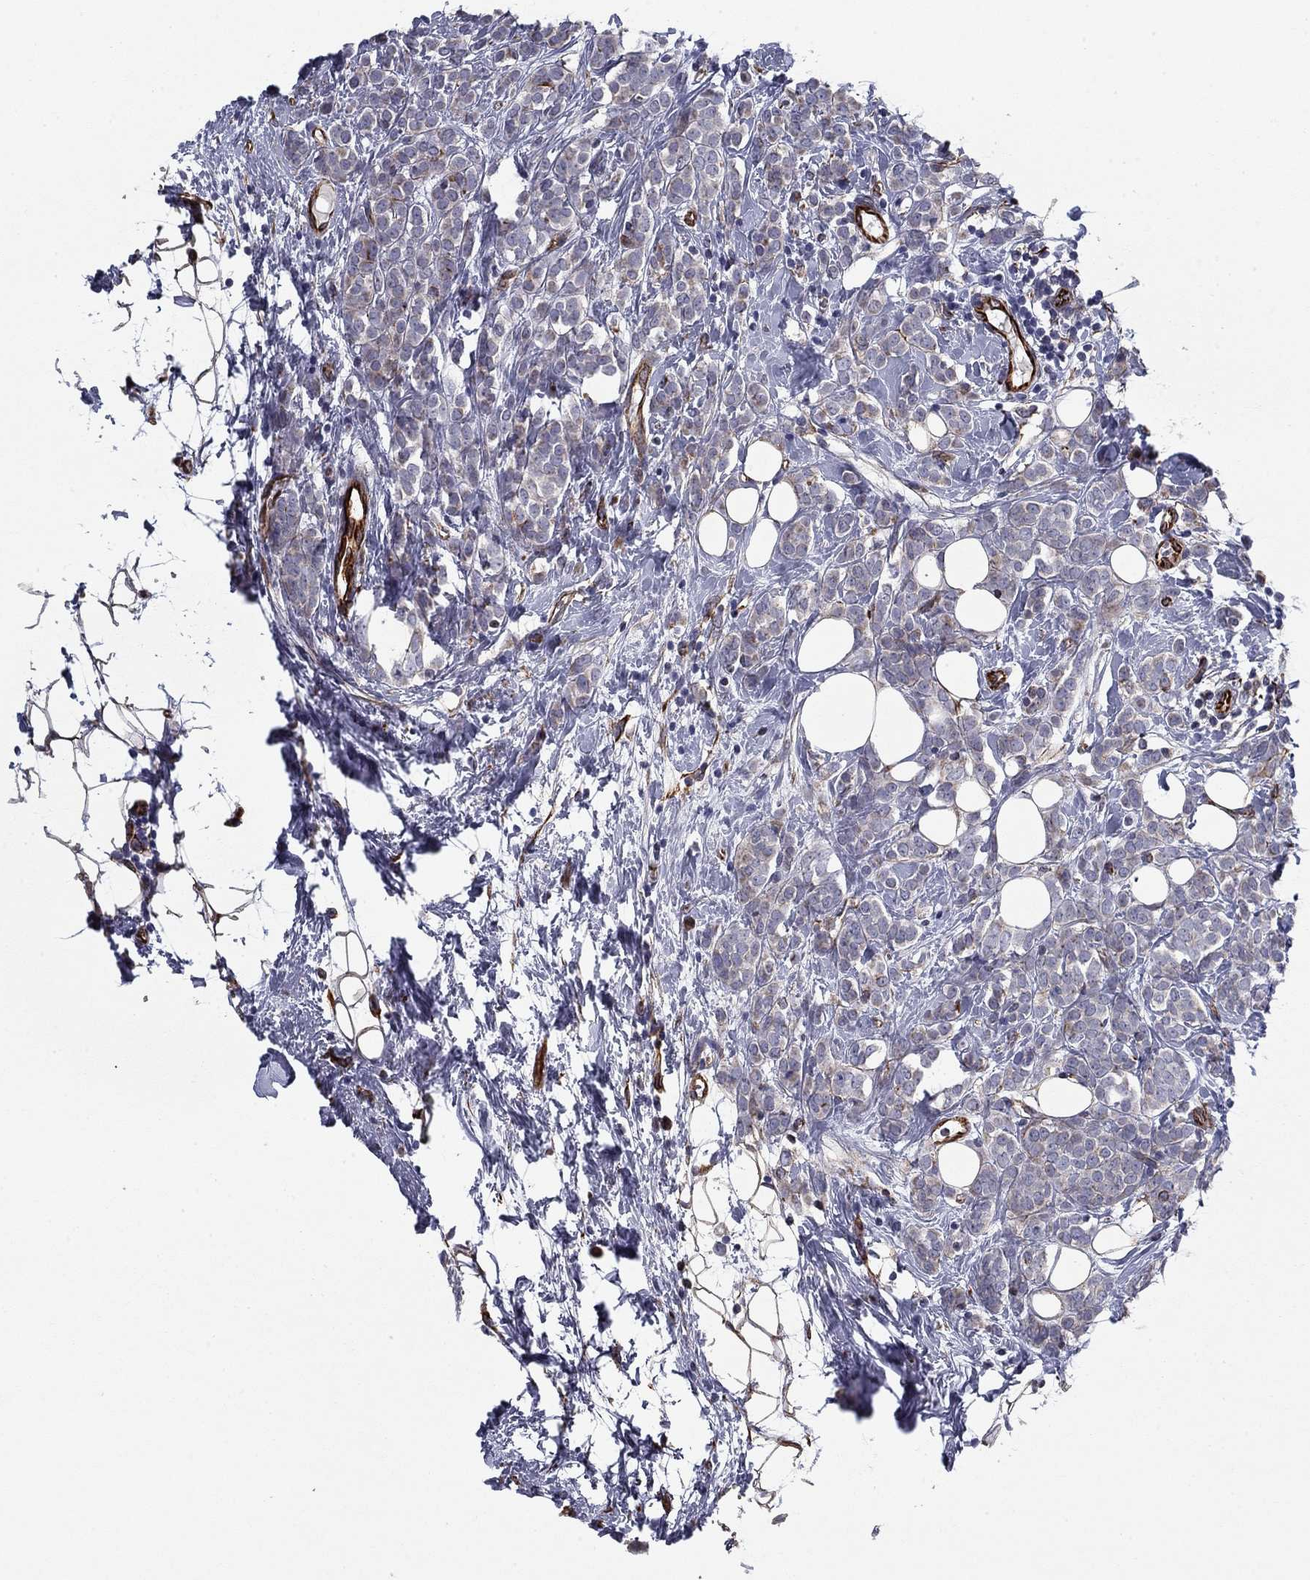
{"staining": {"intensity": "negative", "quantity": "none", "location": "none"}, "tissue": "breast cancer", "cell_type": "Tumor cells", "image_type": "cancer", "snomed": [{"axis": "morphology", "description": "Lobular carcinoma"}, {"axis": "topography", "description": "Breast"}], "caption": "Immunohistochemistry micrograph of breast cancer stained for a protein (brown), which exhibits no staining in tumor cells. Brightfield microscopy of immunohistochemistry stained with DAB (3,3'-diaminobenzidine) (brown) and hematoxylin (blue), captured at high magnification.", "gene": "CLSTN1", "patient": {"sex": "female", "age": 49}}